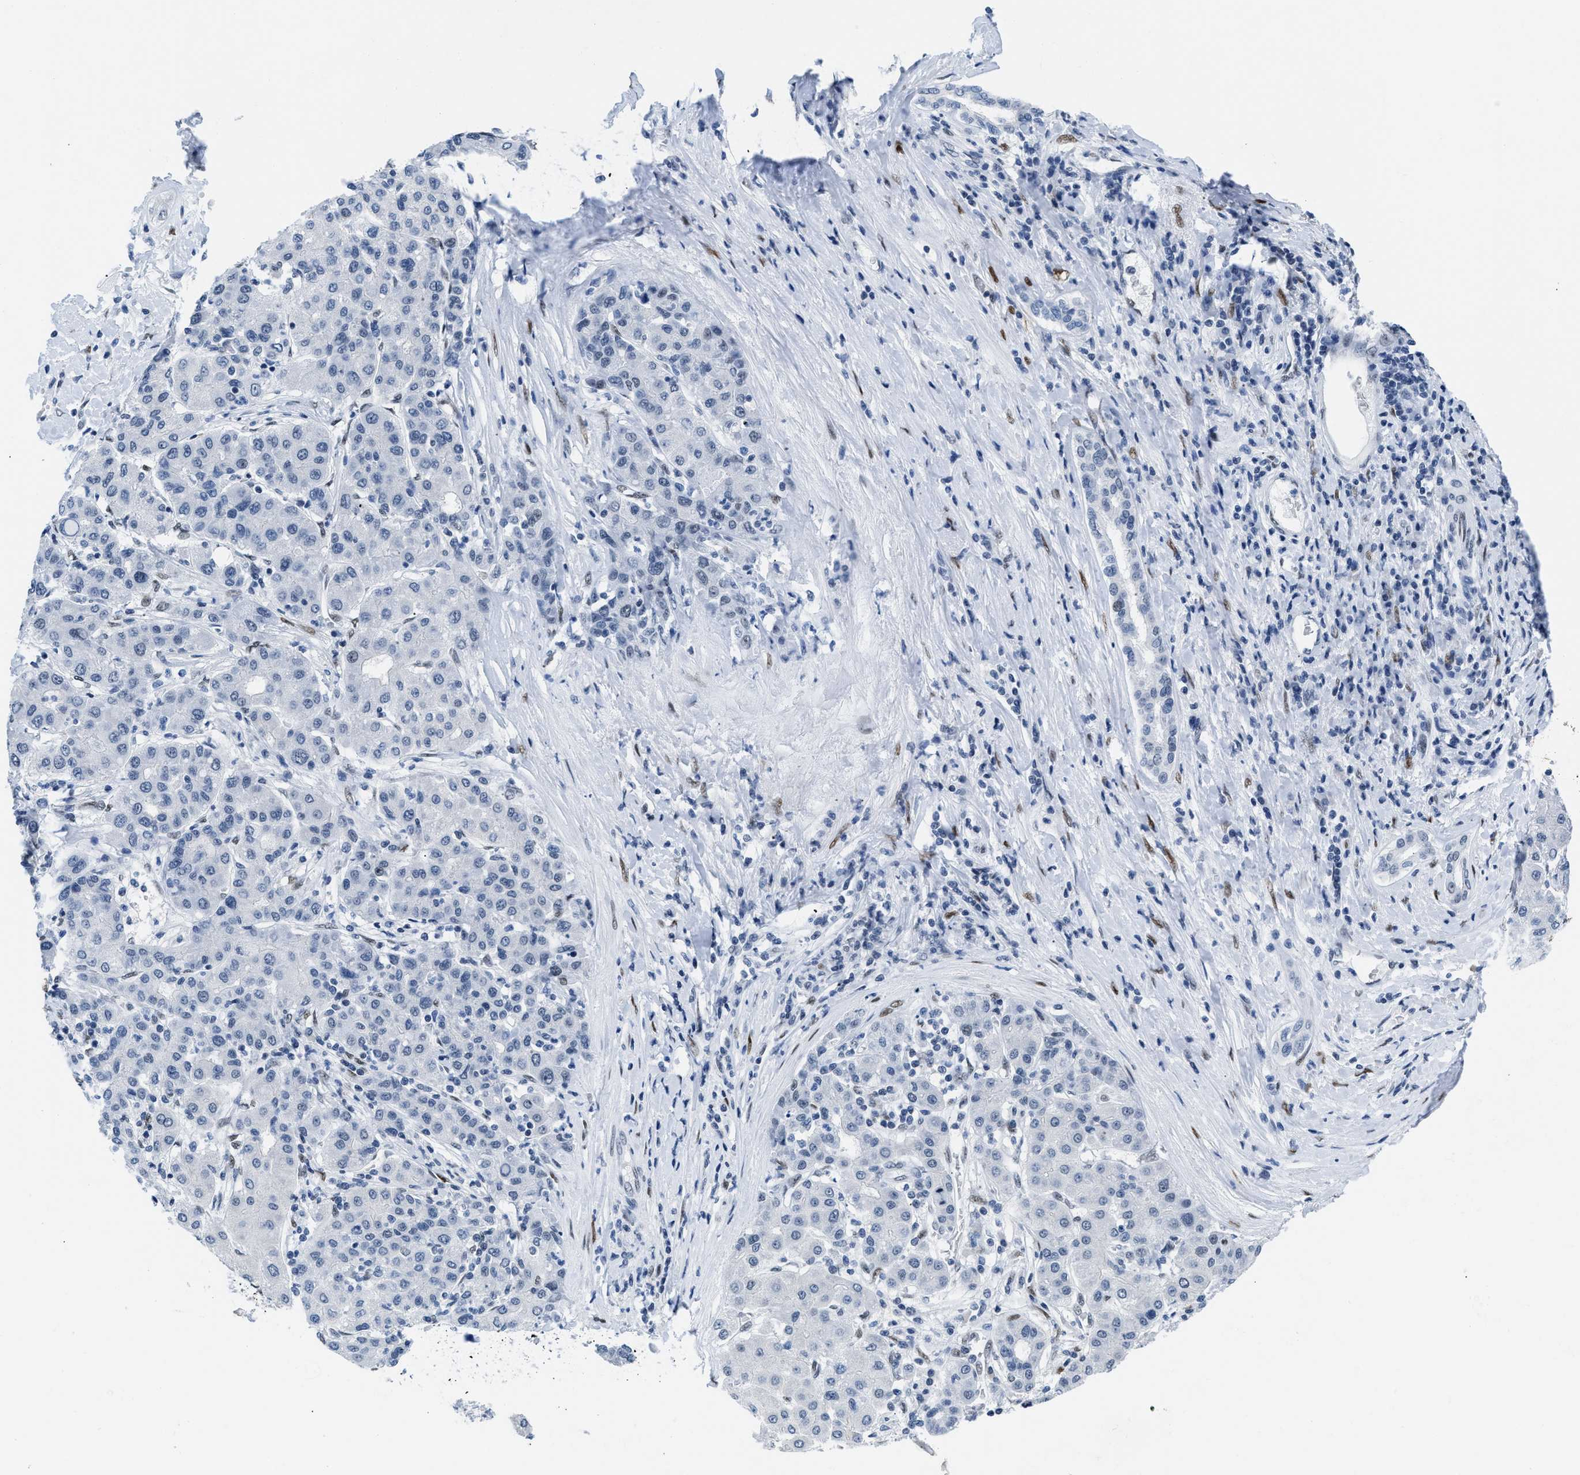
{"staining": {"intensity": "negative", "quantity": "none", "location": "none"}, "tissue": "liver cancer", "cell_type": "Tumor cells", "image_type": "cancer", "snomed": [{"axis": "morphology", "description": "Carcinoma, Hepatocellular, NOS"}, {"axis": "topography", "description": "Liver"}], "caption": "Protein analysis of liver cancer reveals no significant expression in tumor cells.", "gene": "CTBP1", "patient": {"sex": "male", "age": 65}}